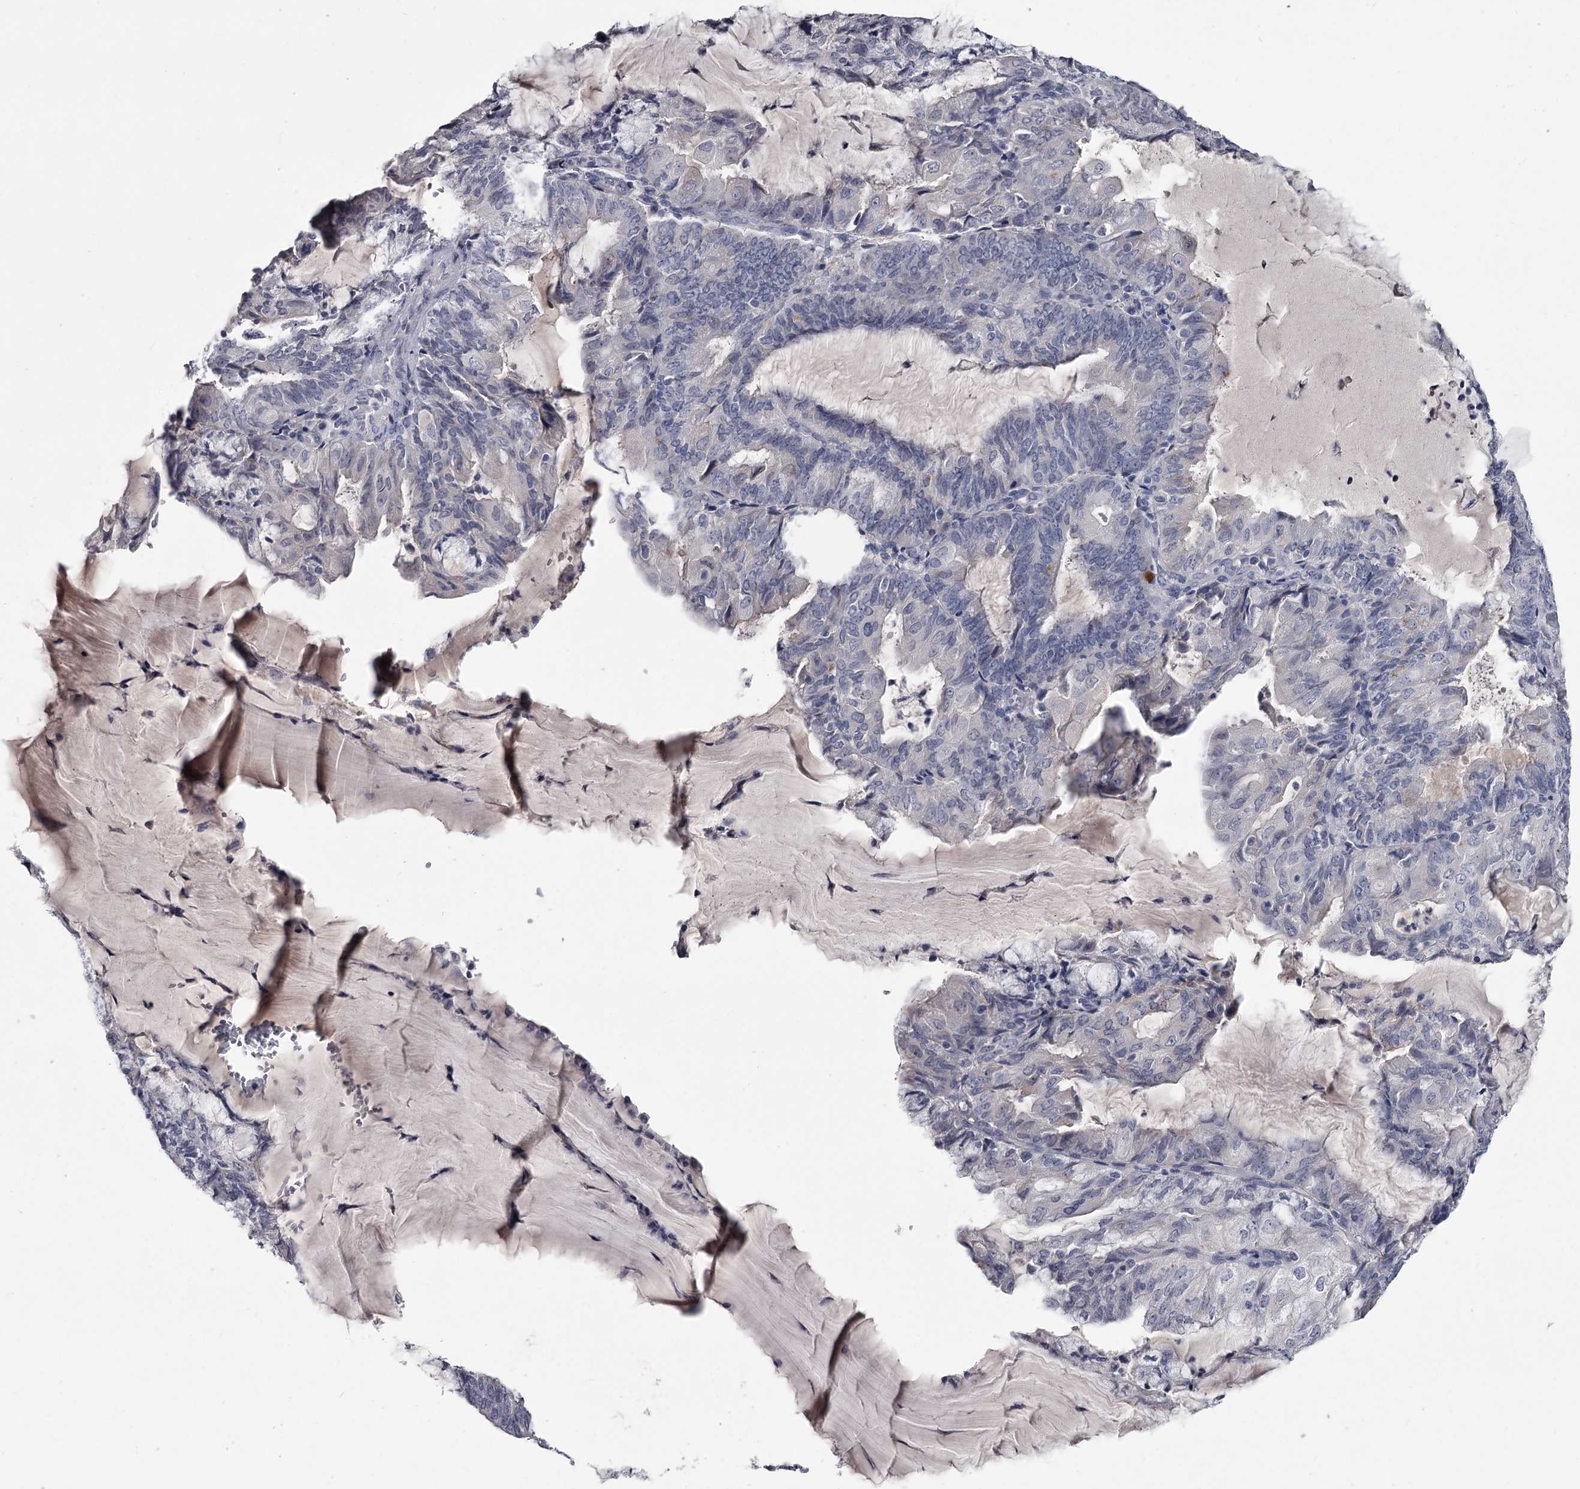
{"staining": {"intensity": "negative", "quantity": "none", "location": "none"}, "tissue": "endometrial cancer", "cell_type": "Tumor cells", "image_type": "cancer", "snomed": [{"axis": "morphology", "description": "Adenocarcinoma, NOS"}, {"axis": "topography", "description": "Endometrium"}], "caption": "This micrograph is of endometrial cancer (adenocarcinoma) stained with immunohistochemistry (IHC) to label a protein in brown with the nuclei are counter-stained blue. There is no expression in tumor cells. (DAB (3,3'-diaminobenzidine) immunohistochemistry visualized using brightfield microscopy, high magnification).", "gene": "DAO", "patient": {"sex": "female", "age": 81}}